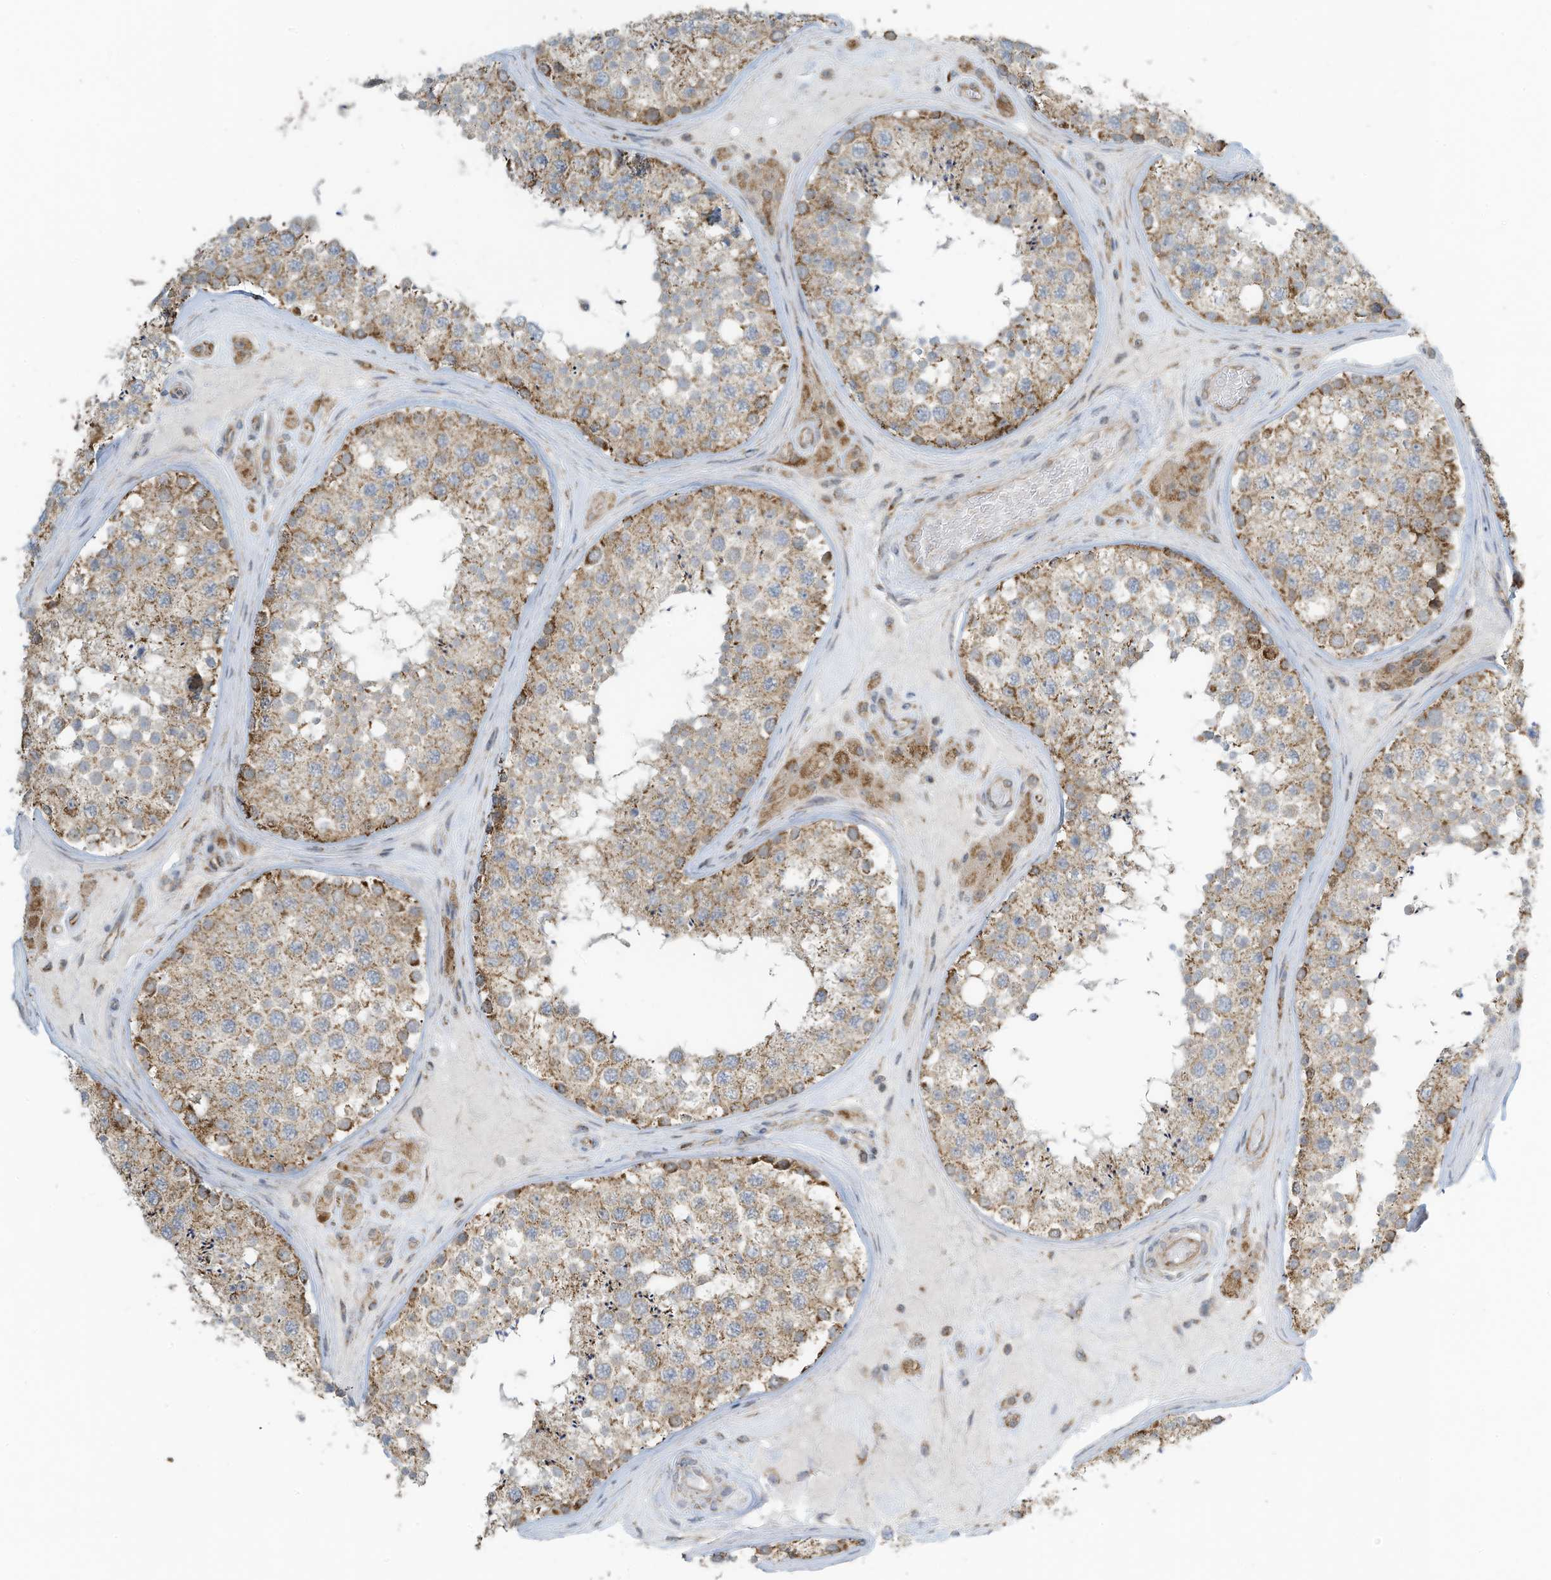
{"staining": {"intensity": "moderate", "quantity": "25%-75%", "location": "cytoplasmic/membranous"}, "tissue": "testis", "cell_type": "Cells in seminiferous ducts", "image_type": "normal", "snomed": [{"axis": "morphology", "description": "Normal tissue, NOS"}, {"axis": "topography", "description": "Testis"}], "caption": "Protein staining displays moderate cytoplasmic/membranous positivity in approximately 25%-75% of cells in seminiferous ducts in benign testis.", "gene": "METTL6", "patient": {"sex": "male", "age": 46}}